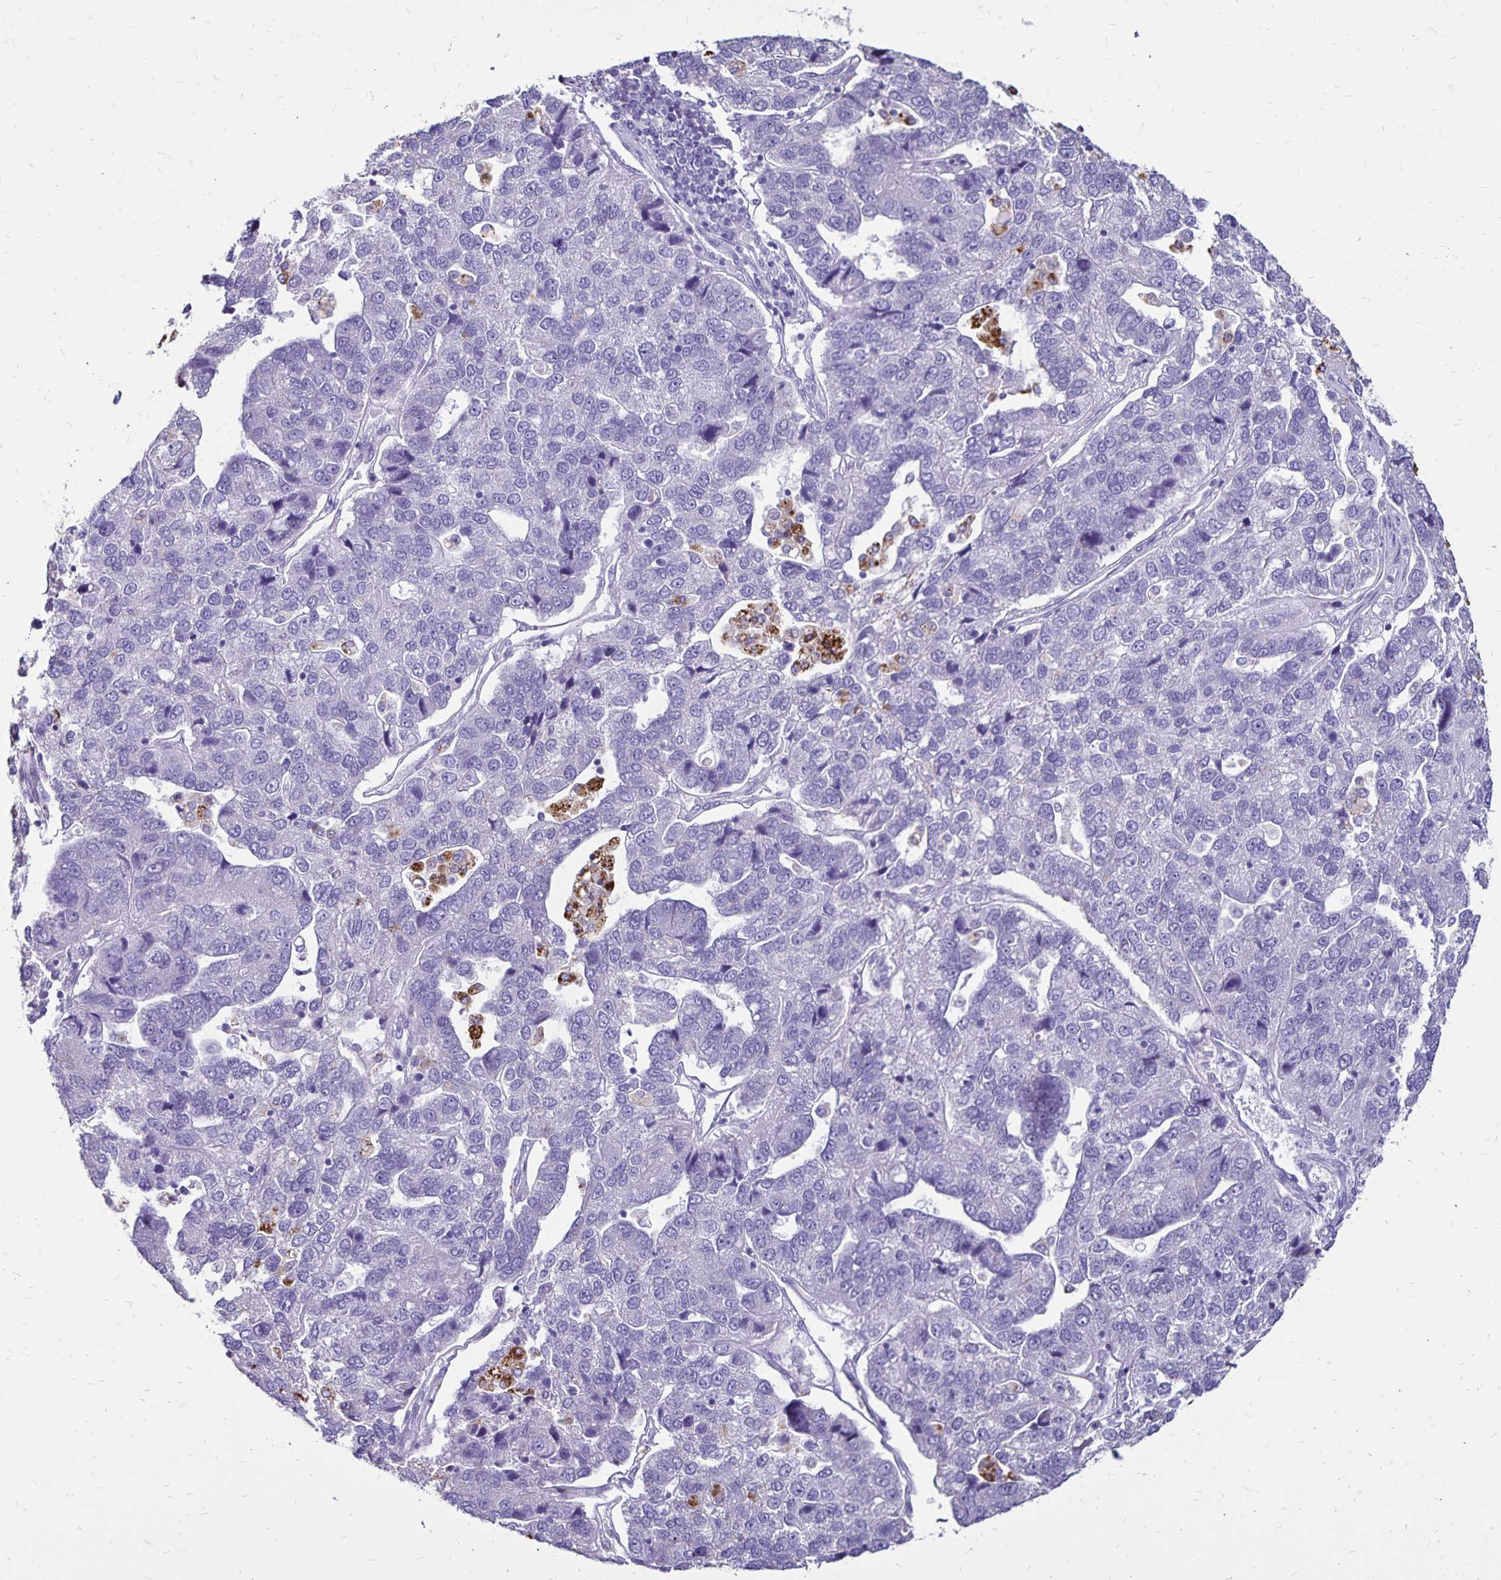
{"staining": {"intensity": "negative", "quantity": "none", "location": "none"}, "tissue": "pancreatic cancer", "cell_type": "Tumor cells", "image_type": "cancer", "snomed": [{"axis": "morphology", "description": "Adenocarcinoma, NOS"}, {"axis": "topography", "description": "Pancreas"}], "caption": "IHC photomicrograph of pancreatic cancer (adenocarcinoma) stained for a protein (brown), which reveals no positivity in tumor cells.", "gene": "EVPL", "patient": {"sex": "female", "age": 61}}